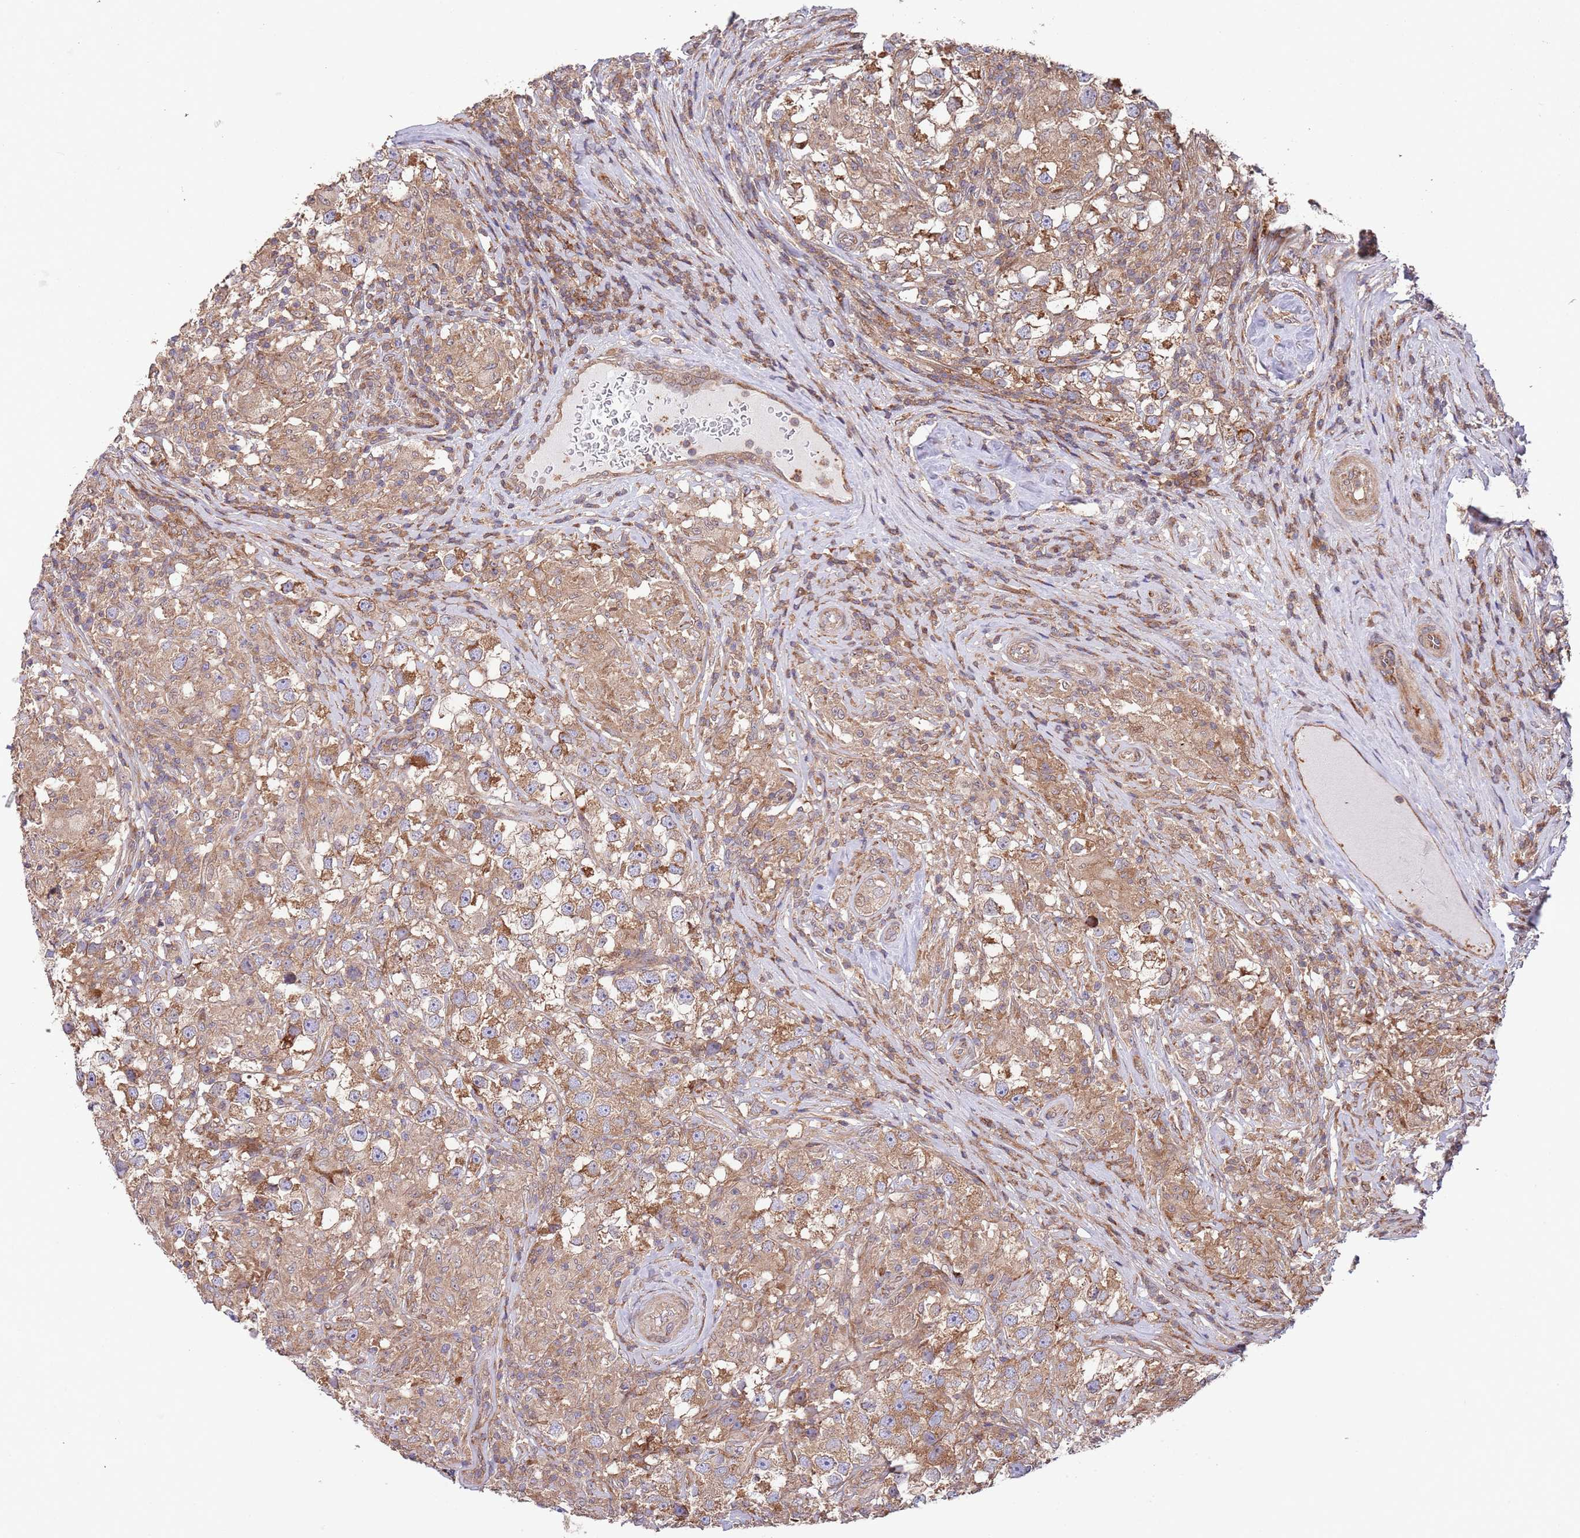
{"staining": {"intensity": "moderate", "quantity": ">75%", "location": "cytoplasmic/membranous"}, "tissue": "testis cancer", "cell_type": "Tumor cells", "image_type": "cancer", "snomed": [{"axis": "morphology", "description": "Seminoma, NOS"}, {"axis": "topography", "description": "Testis"}], "caption": "Testis cancer (seminoma) stained with DAB IHC reveals medium levels of moderate cytoplasmic/membranous positivity in about >75% of tumor cells. (Brightfield microscopy of DAB IHC at high magnification).", "gene": "RNF19B", "patient": {"sex": "male", "age": 46}}